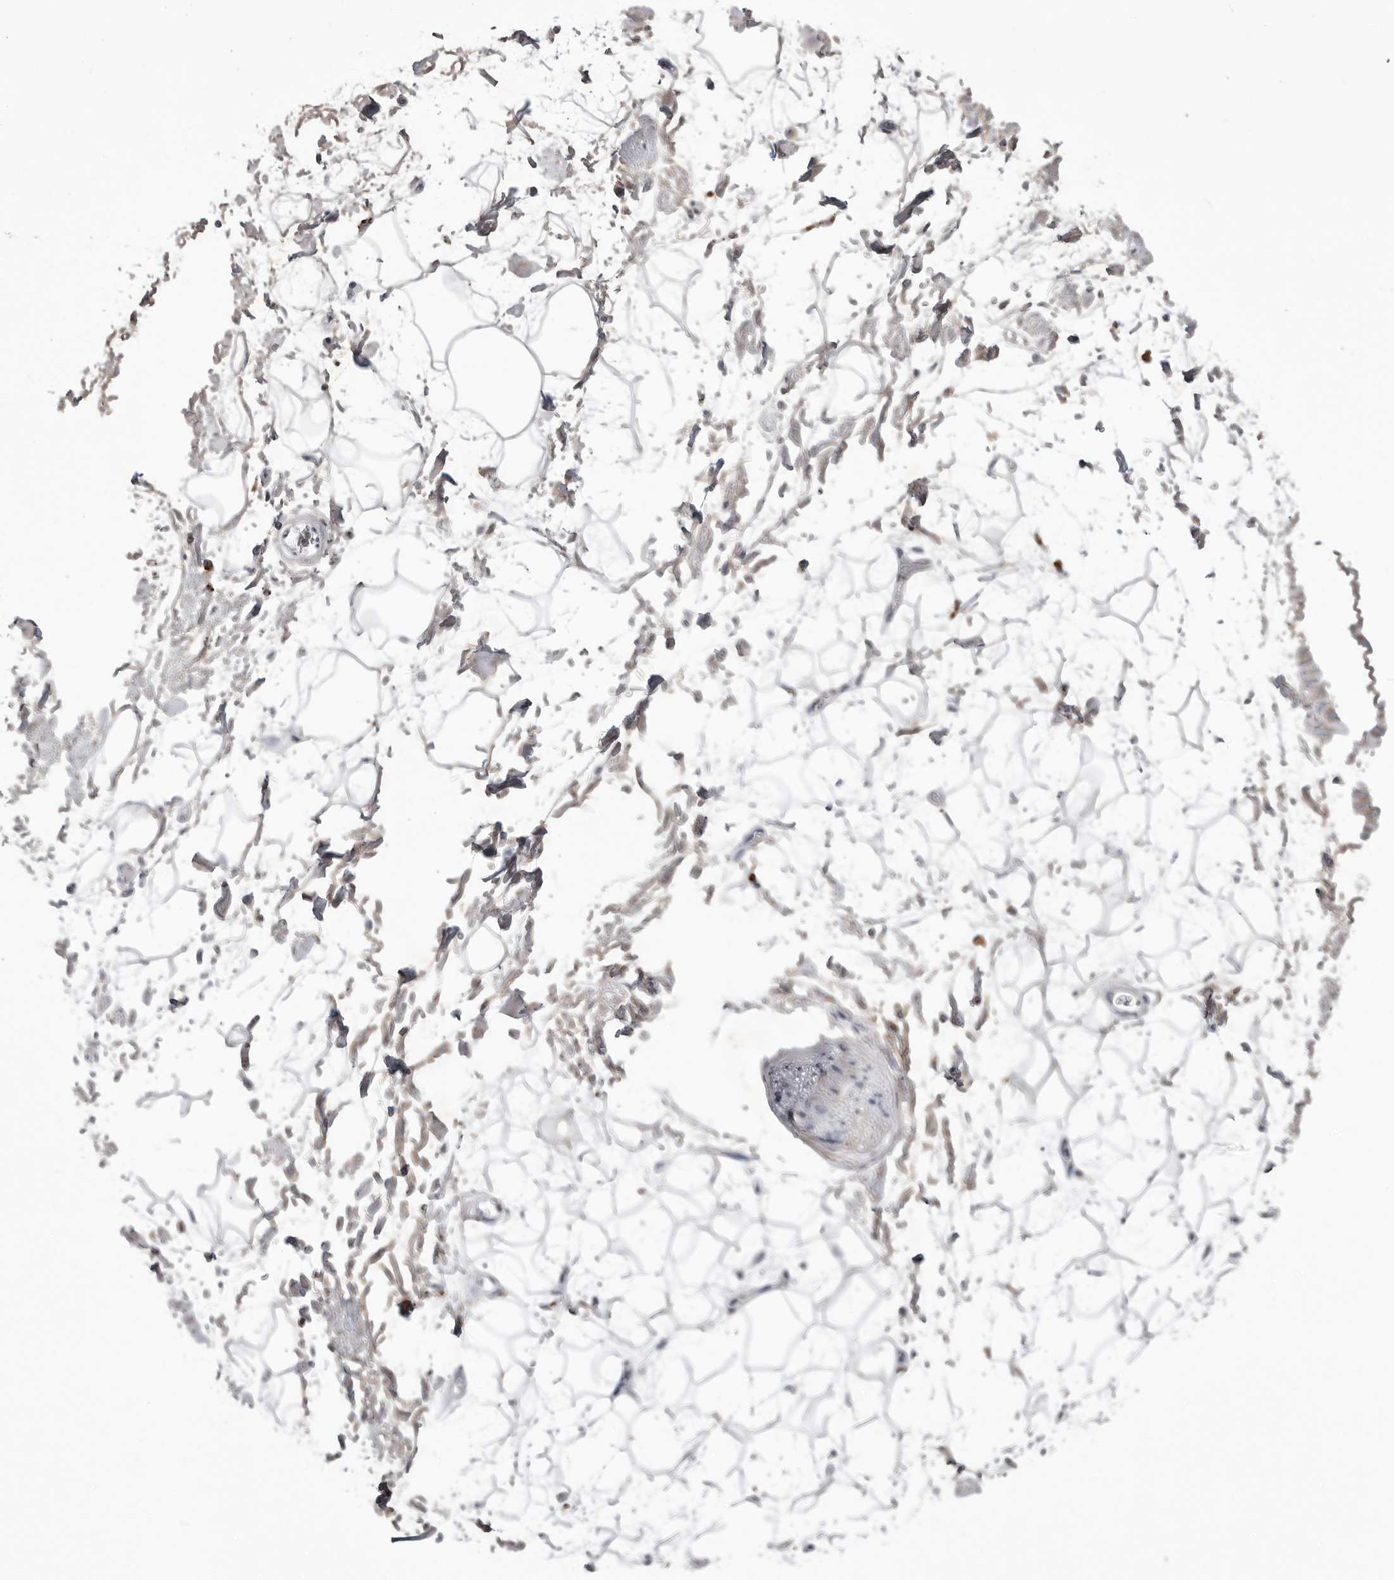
{"staining": {"intensity": "negative", "quantity": "none", "location": "none"}, "tissue": "adipose tissue", "cell_type": "Adipocytes", "image_type": "normal", "snomed": [{"axis": "morphology", "description": "Normal tissue, NOS"}, {"axis": "topography", "description": "Soft tissue"}], "caption": "DAB immunohistochemical staining of normal adipose tissue demonstrates no significant staining in adipocytes. (Immunohistochemistry, brightfield microscopy, high magnification).", "gene": "RRM1", "patient": {"sex": "male", "age": 72}}